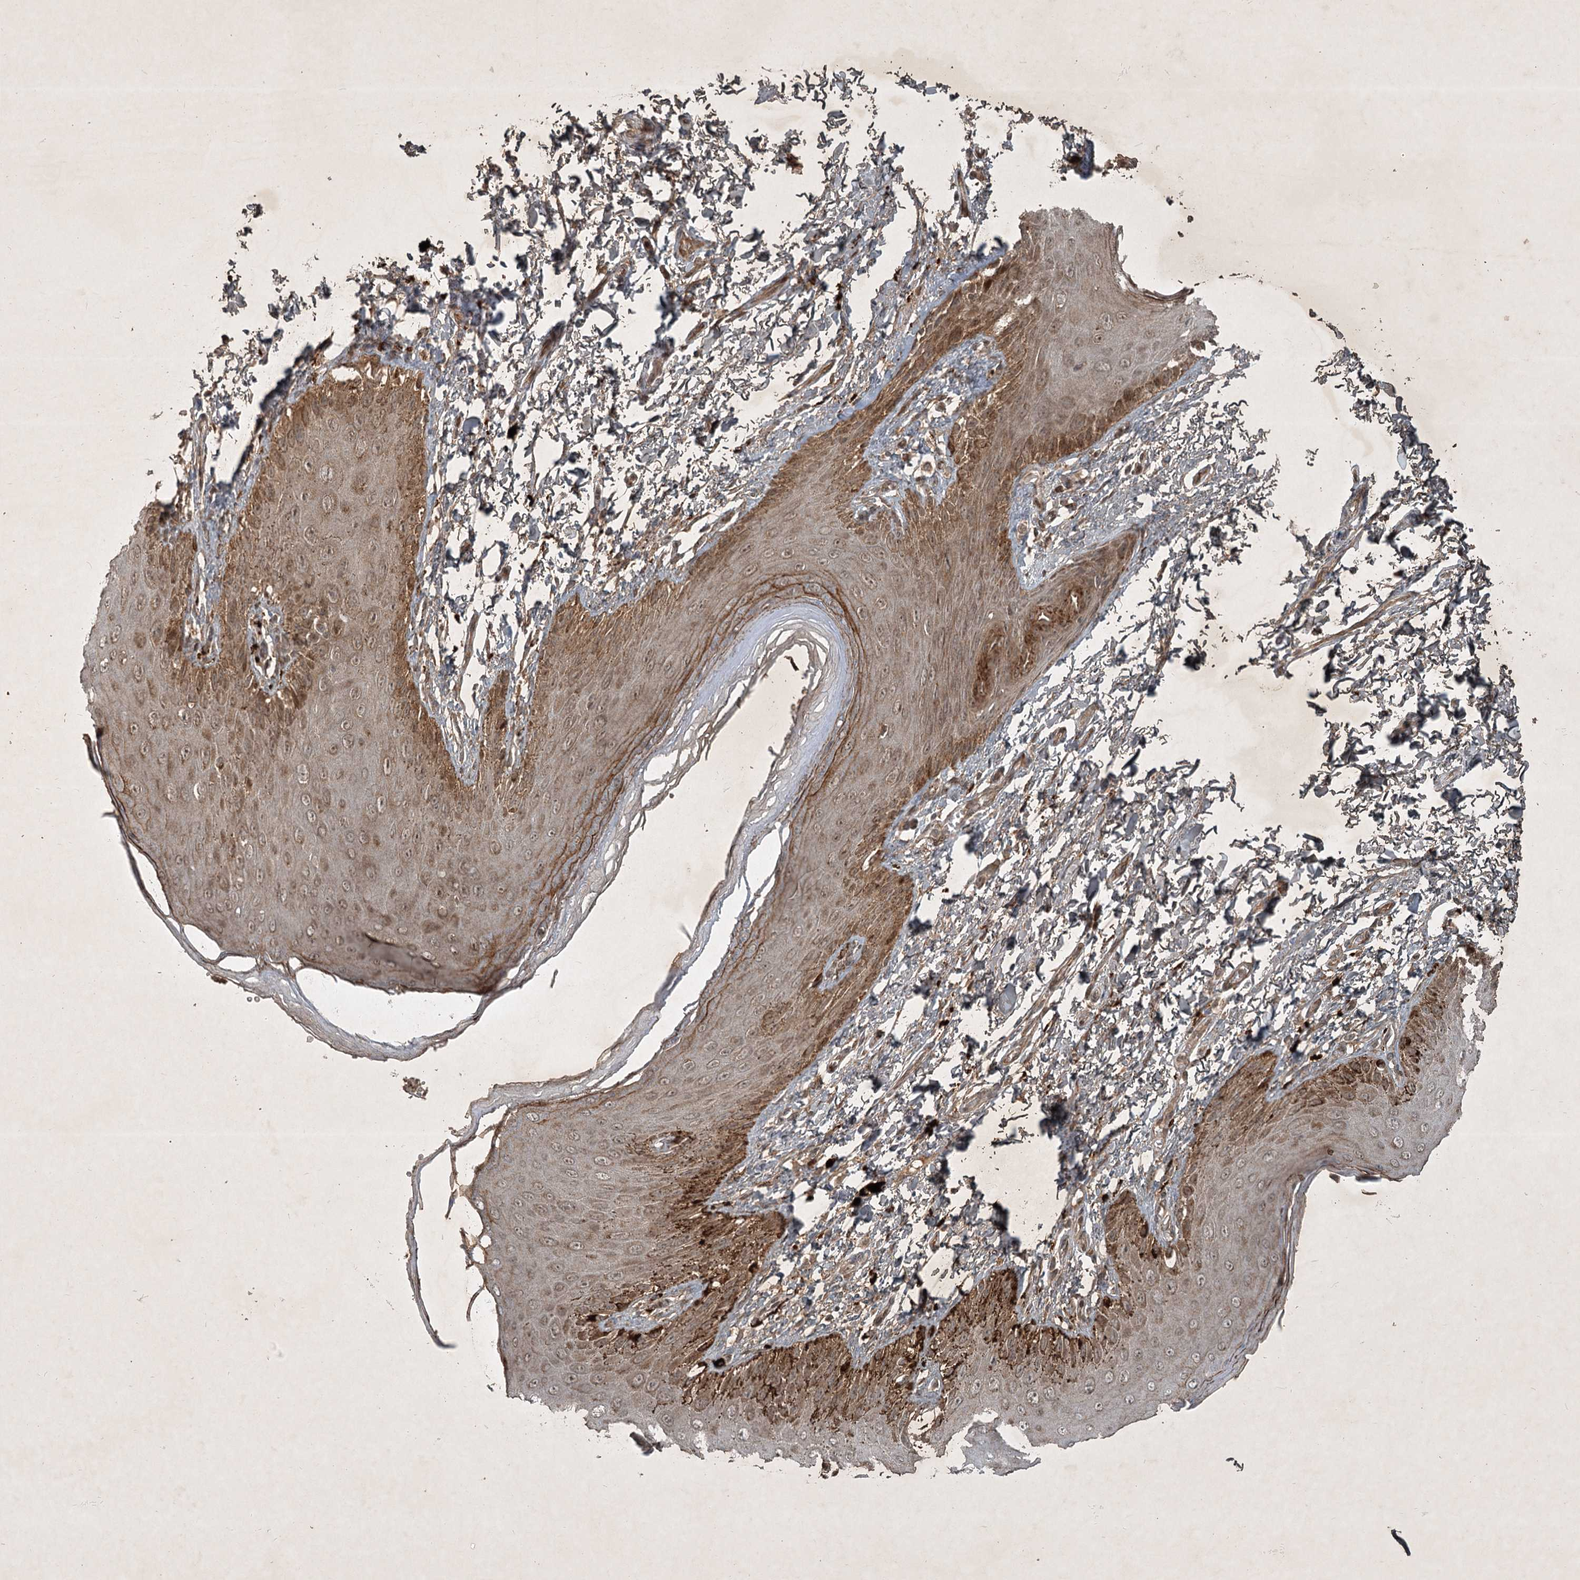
{"staining": {"intensity": "moderate", "quantity": ">75%", "location": "cytoplasmic/membranous,nuclear"}, "tissue": "skin", "cell_type": "Epidermal cells", "image_type": "normal", "snomed": [{"axis": "morphology", "description": "Normal tissue, NOS"}, {"axis": "topography", "description": "Anal"}], "caption": "This photomicrograph displays immunohistochemistry (IHC) staining of normal skin, with medium moderate cytoplasmic/membranous,nuclear positivity in approximately >75% of epidermal cells.", "gene": "UNC93A", "patient": {"sex": "male", "age": 44}}